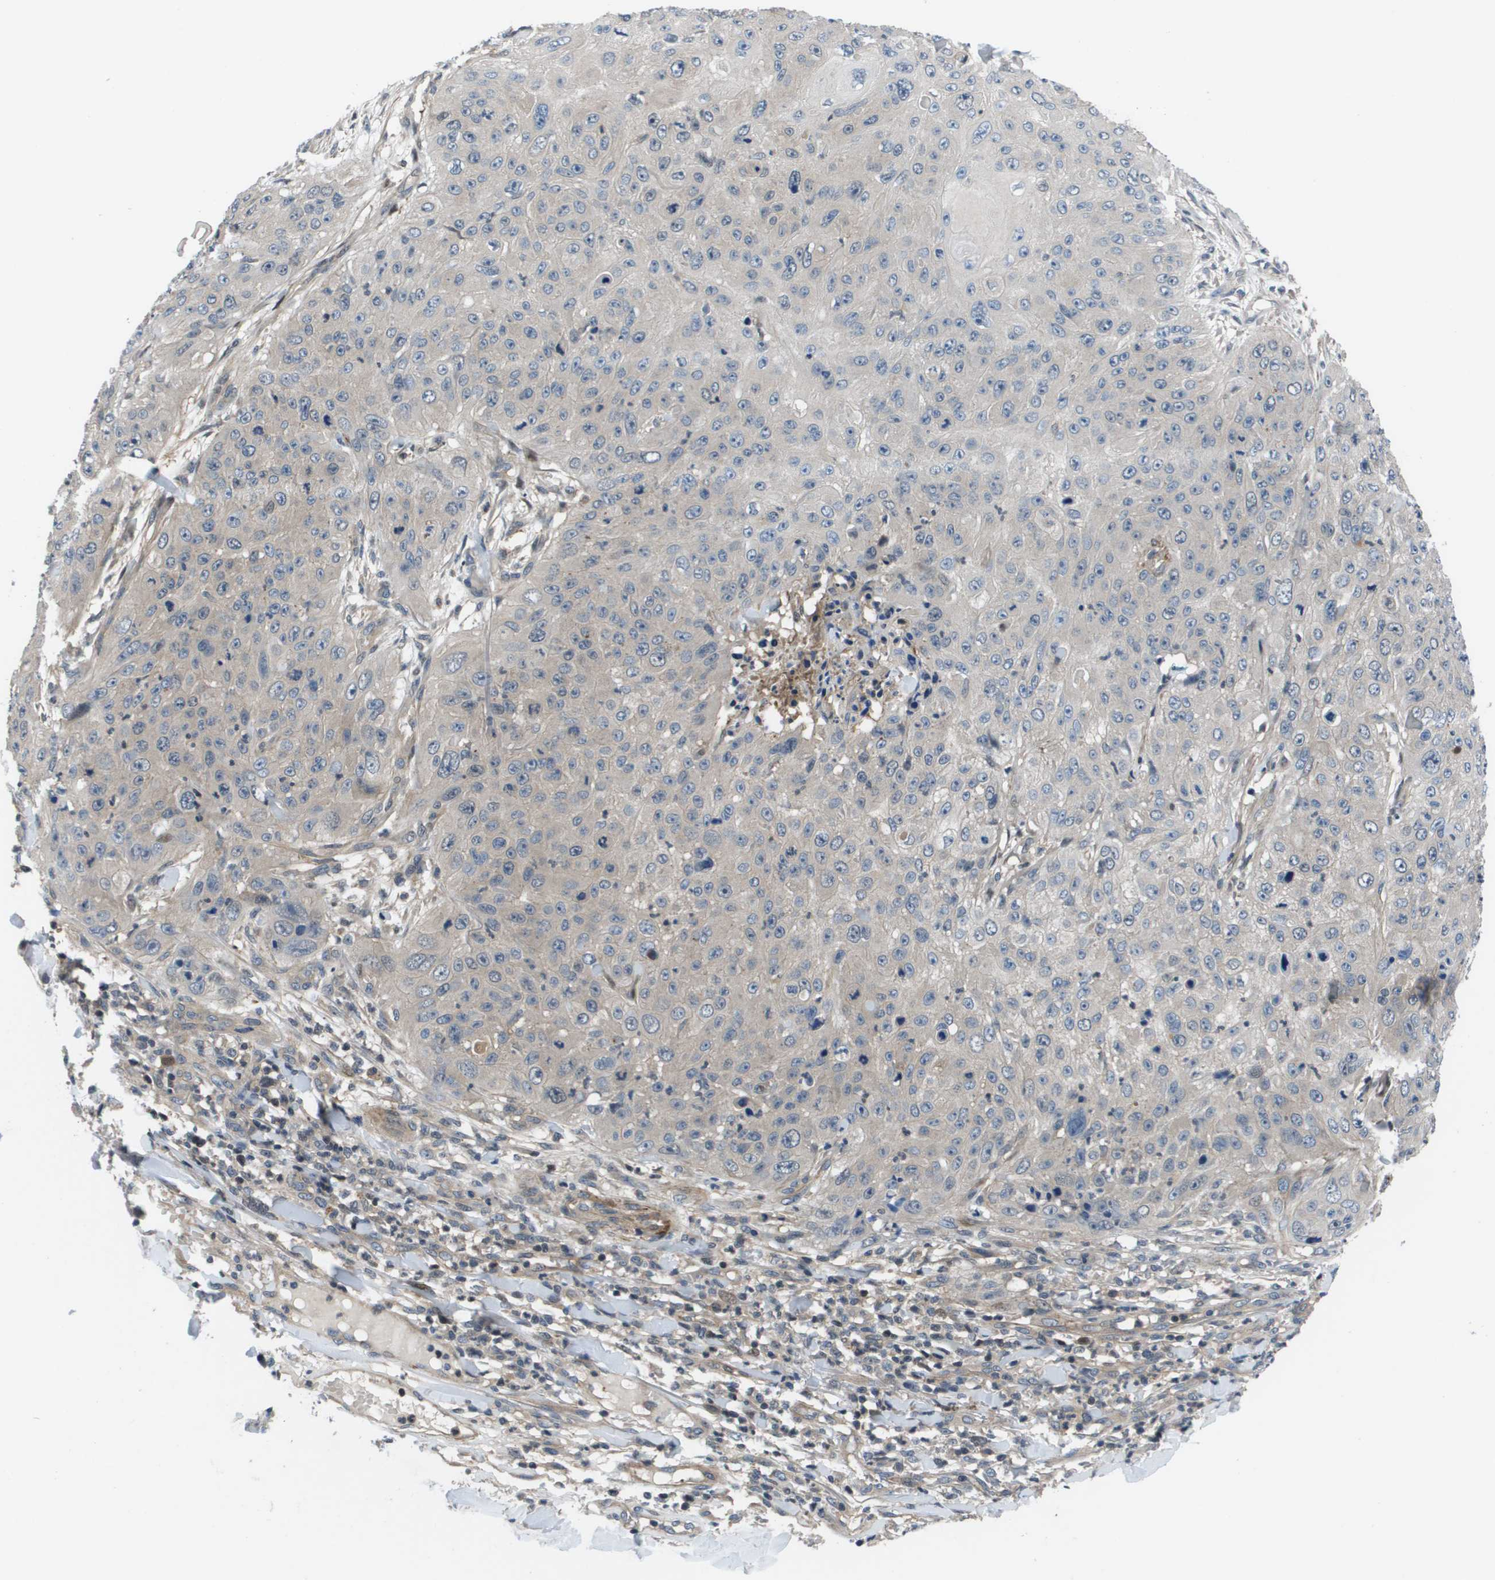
{"staining": {"intensity": "negative", "quantity": "none", "location": "none"}, "tissue": "skin cancer", "cell_type": "Tumor cells", "image_type": "cancer", "snomed": [{"axis": "morphology", "description": "Squamous cell carcinoma, NOS"}, {"axis": "topography", "description": "Skin"}], "caption": "IHC photomicrograph of neoplastic tissue: skin cancer (squamous cell carcinoma) stained with DAB (3,3'-diaminobenzidine) shows no significant protein positivity in tumor cells.", "gene": "ENPP5", "patient": {"sex": "female", "age": 80}}